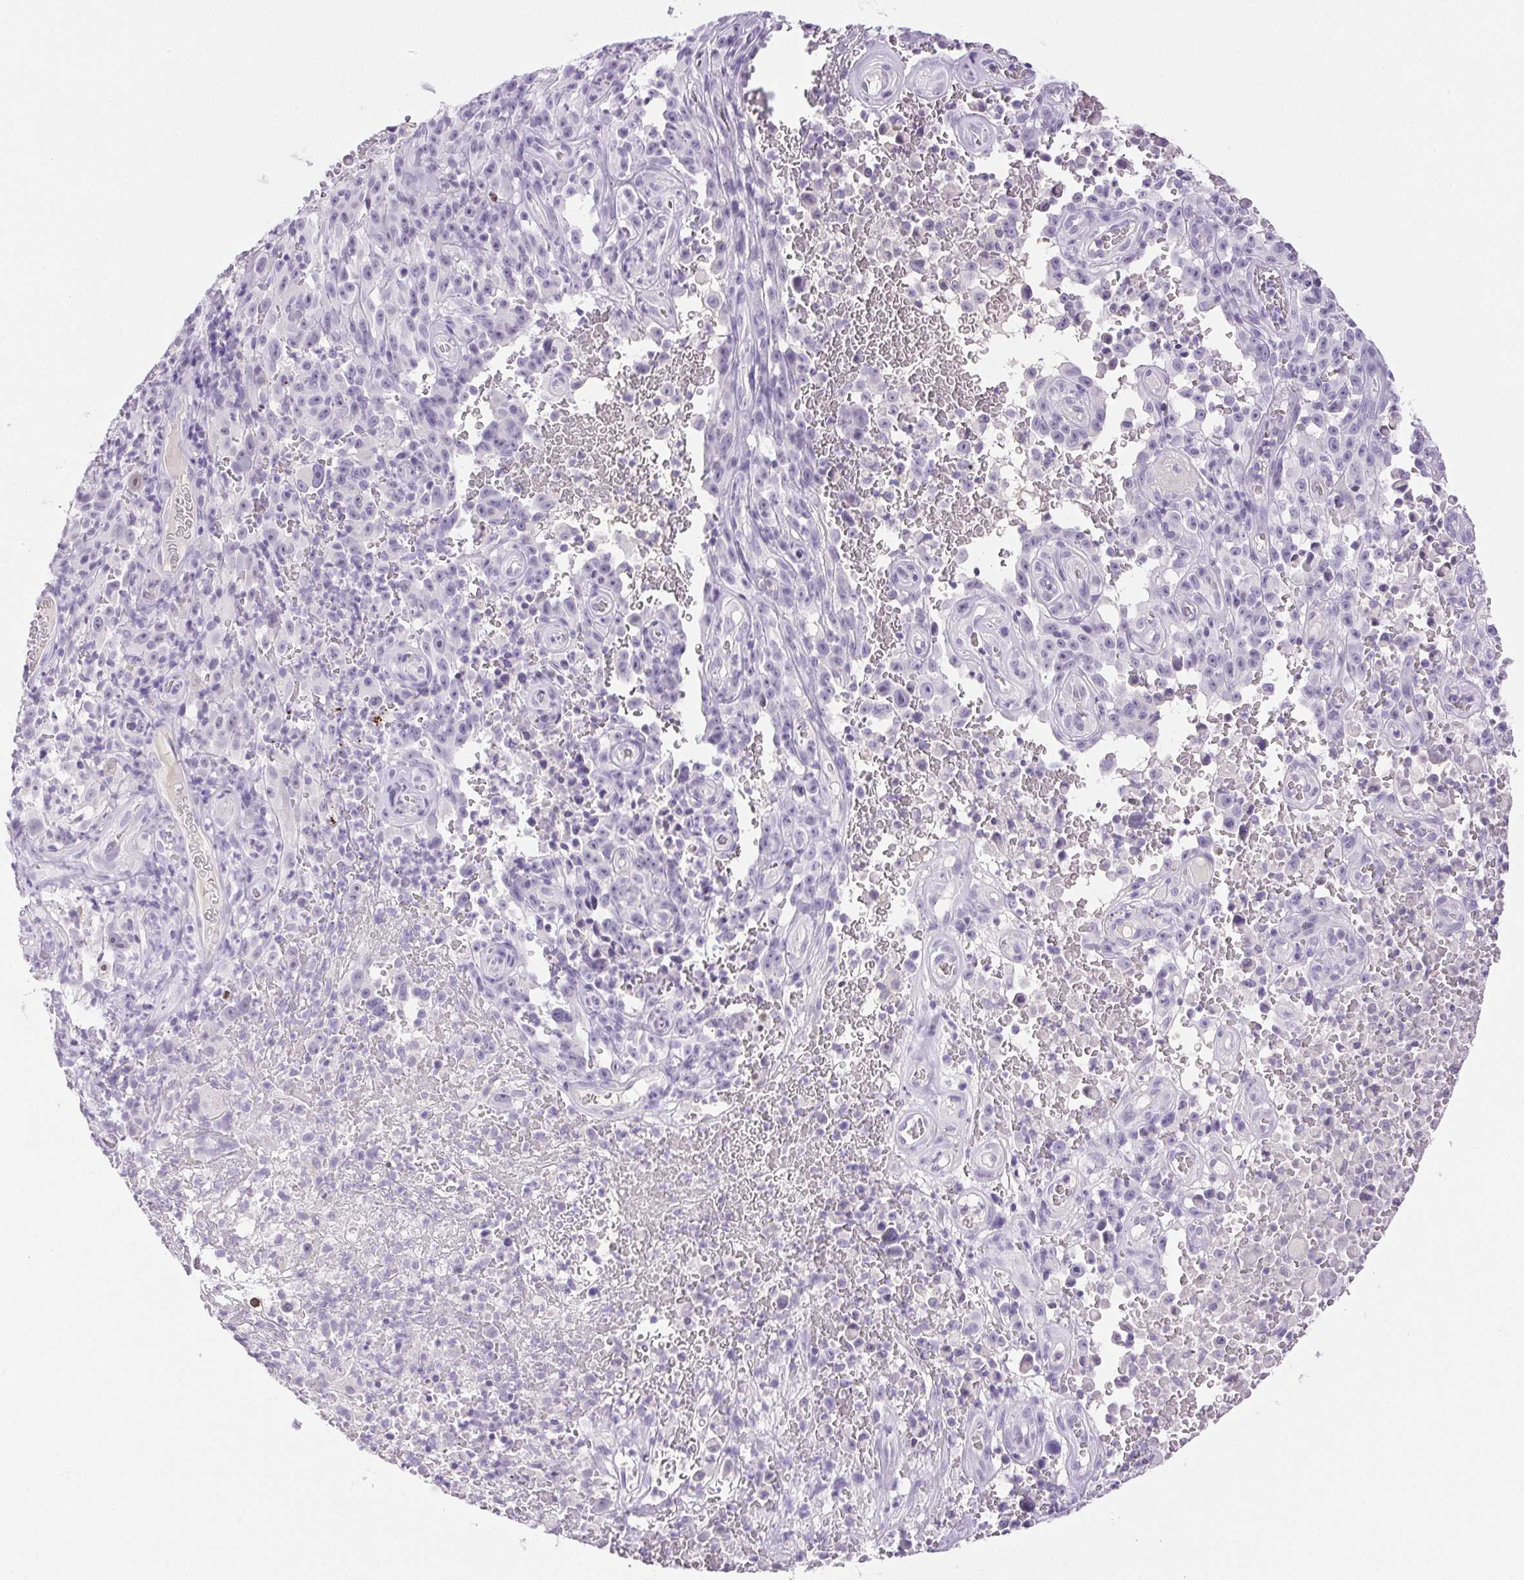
{"staining": {"intensity": "negative", "quantity": "none", "location": "none"}, "tissue": "melanoma", "cell_type": "Tumor cells", "image_type": "cancer", "snomed": [{"axis": "morphology", "description": "Malignant melanoma, NOS"}, {"axis": "topography", "description": "Skin"}], "caption": "Immunohistochemistry micrograph of human melanoma stained for a protein (brown), which exhibits no positivity in tumor cells.", "gene": "PAPPA2", "patient": {"sex": "female", "age": 82}}